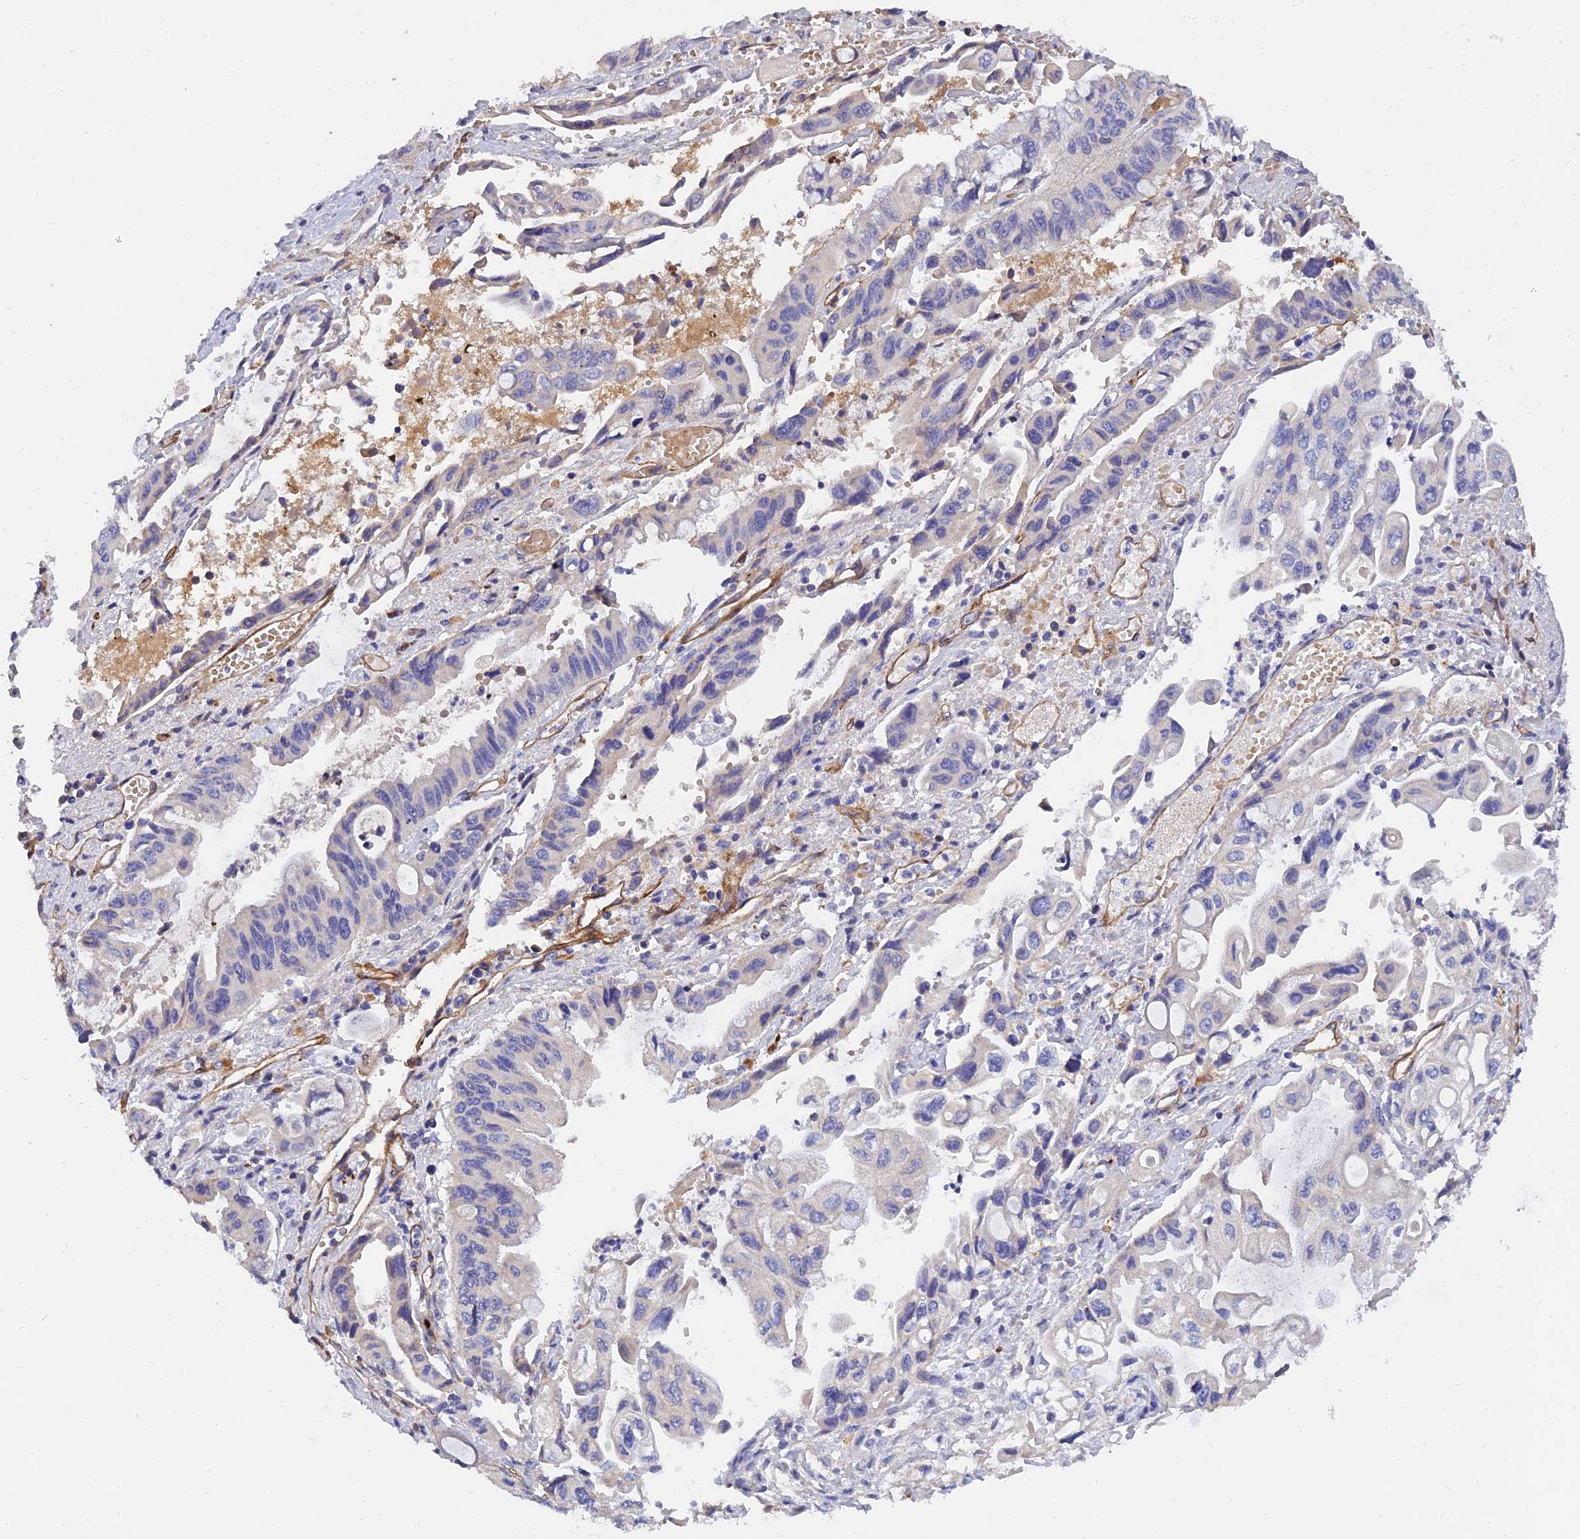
{"staining": {"intensity": "negative", "quantity": "none", "location": "none"}, "tissue": "pancreatic cancer", "cell_type": "Tumor cells", "image_type": "cancer", "snomed": [{"axis": "morphology", "description": "Adenocarcinoma, NOS"}, {"axis": "topography", "description": "Pancreas"}], "caption": "Tumor cells are negative for brown protein staining in pancreatic adenocarcinoma.", "gene": "MRPL35", "patient": {"sex": "female", "age": 50}}